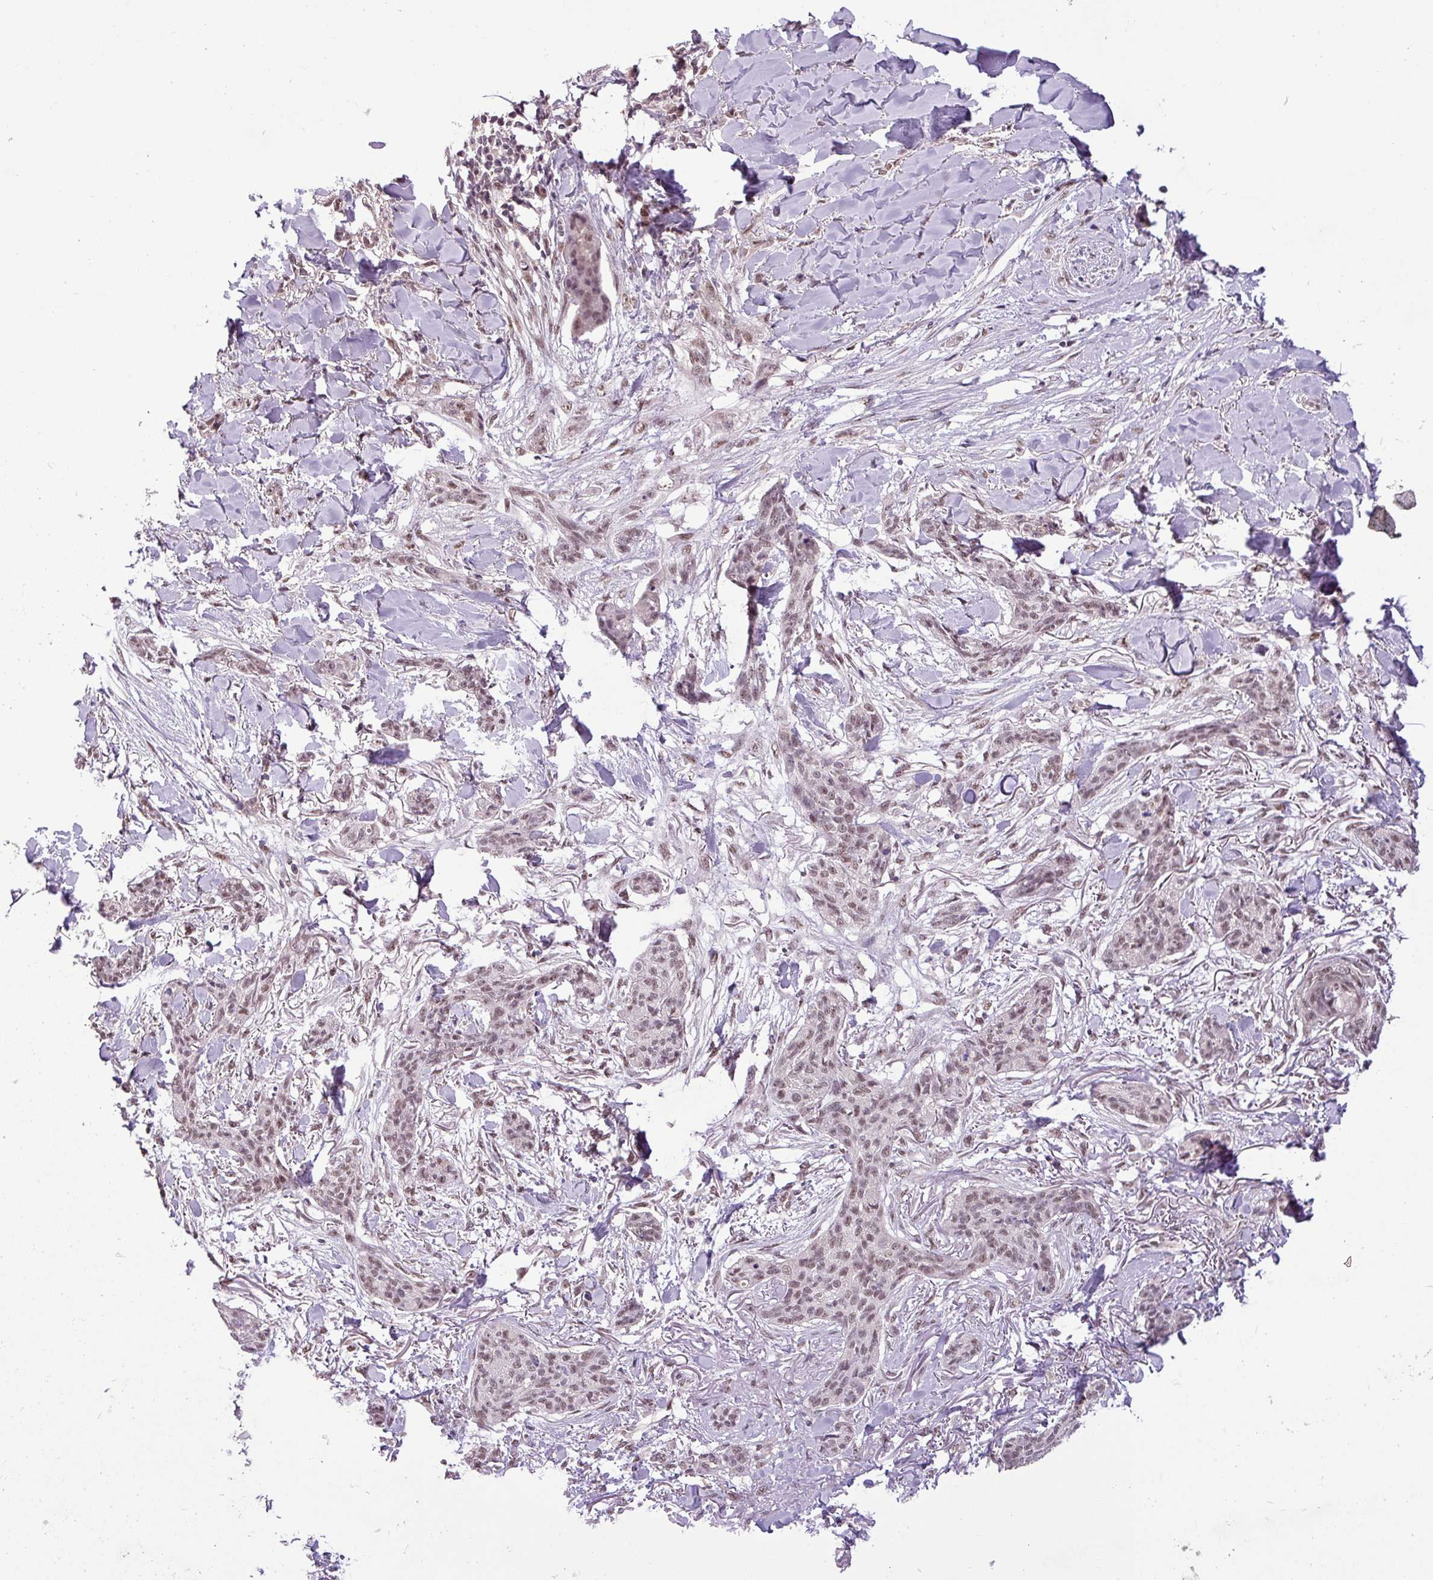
{"staining": {"intensity": "weak", "quantity": ">75%", "location": "nuclear"}, "tissue": "skin cancer", "cell_type": "Tumor cells", "image_type": "cancer", "snomed": [{"axis": "morphology", "description": "Basal cell carcinoma"}, {"axis": "topography", "description": "Skin"}], "caption": "Protein staining demonstrates weak nuclear staining in approximately >75% of tumor cells in skin basal cell carcinoma.", "gene": "MFHAS1", "patient": {"sex": "male", "age": 52}}